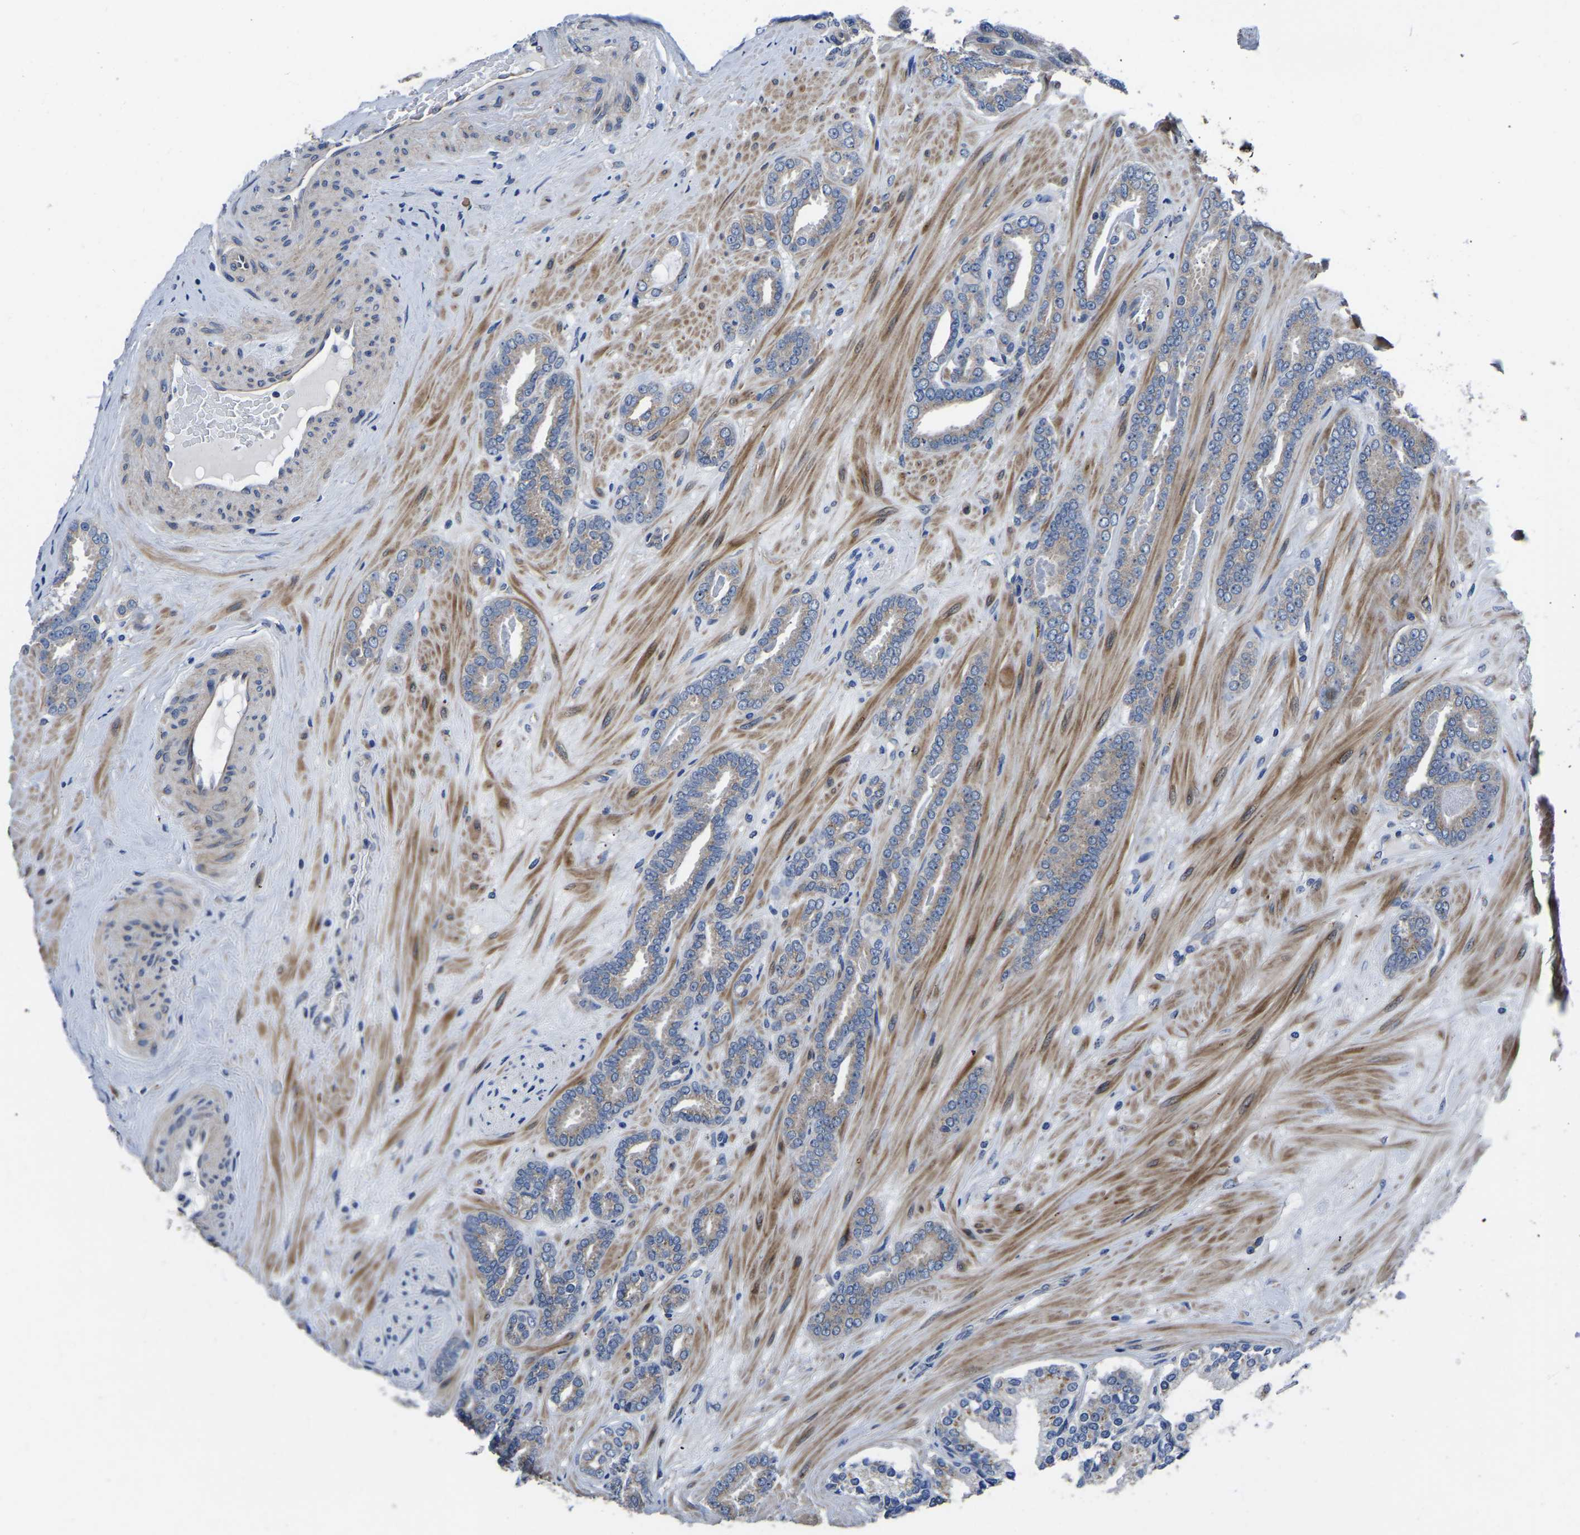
{"staining": {"intensity": "negative", "quantity": "none", "location": "none"}, "tissue": "prostate cancer", "cell_type": "Tumor cells", "image_type": "cancer", "snomed": [{"axis": "morphology", "description": "Adenocarcinoma, Low grade"}, {"axis": "topography", "description": "Prostate"}], "caption": "Immunohistochemical staining of human prostate adenocarcinoma (low-grade) displays no significant expression in tumor cells.", "gene": "PDLIM7", "patient": {"sex": "male", "age": 63}}